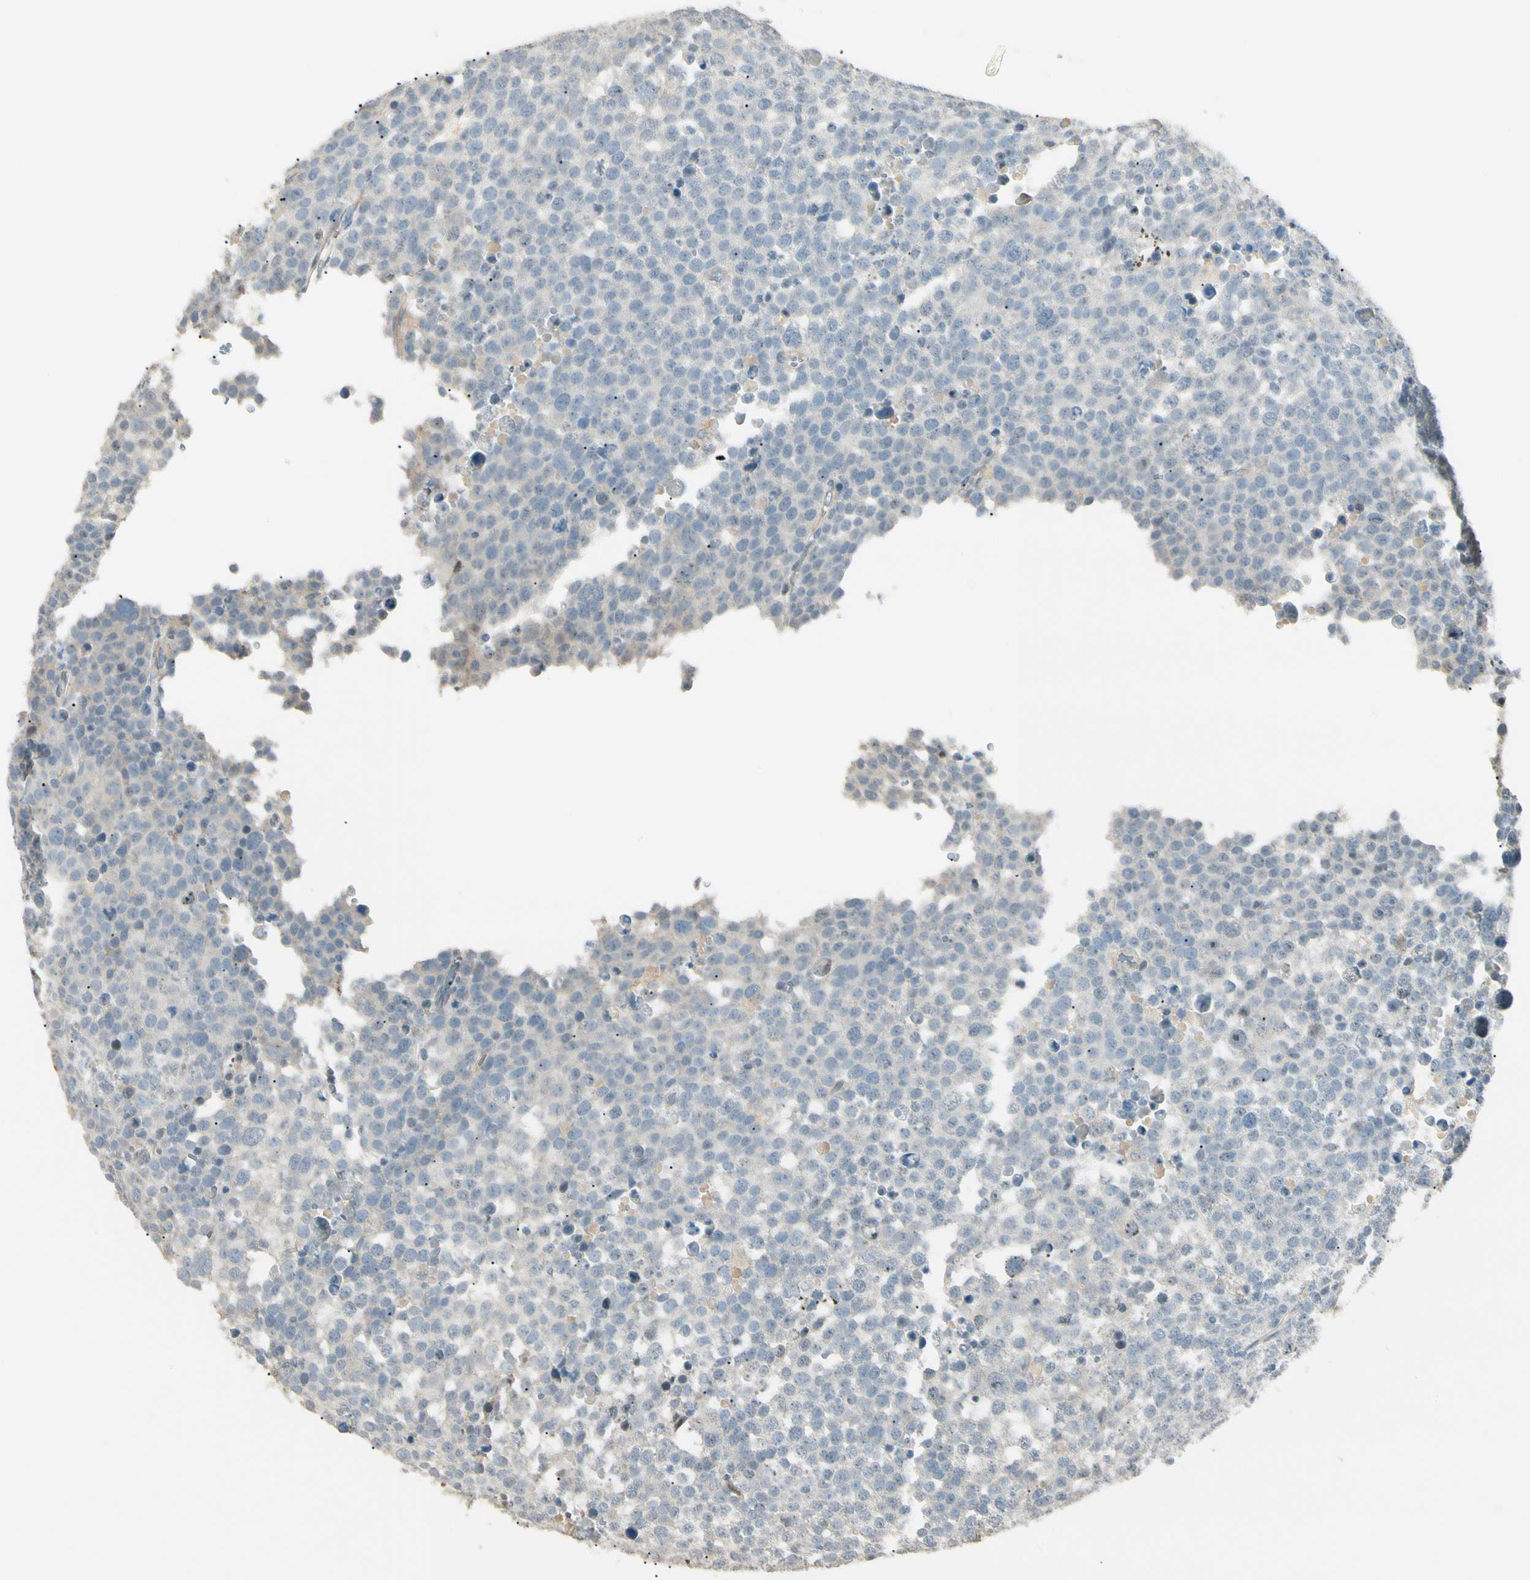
{"staining": {"intensity": "weak", "quantity": "<25%", "location": "cytoplasmic/membranous"}, "tissue": "testis cancer", "cell_type": "Tumor cells", "image_type": "cancer", "snomed": [{"axis": "morphology", "description": "Seminoma, NOS"}, {"axis": "topography", "description": "Testis"}], "caption": "Immunohistochemical staining of human testis cancer (seminoma) displays no significant expression in tumor cells.", "gene": "P3H2", "patient": {"sex": "male", "age": 71}}